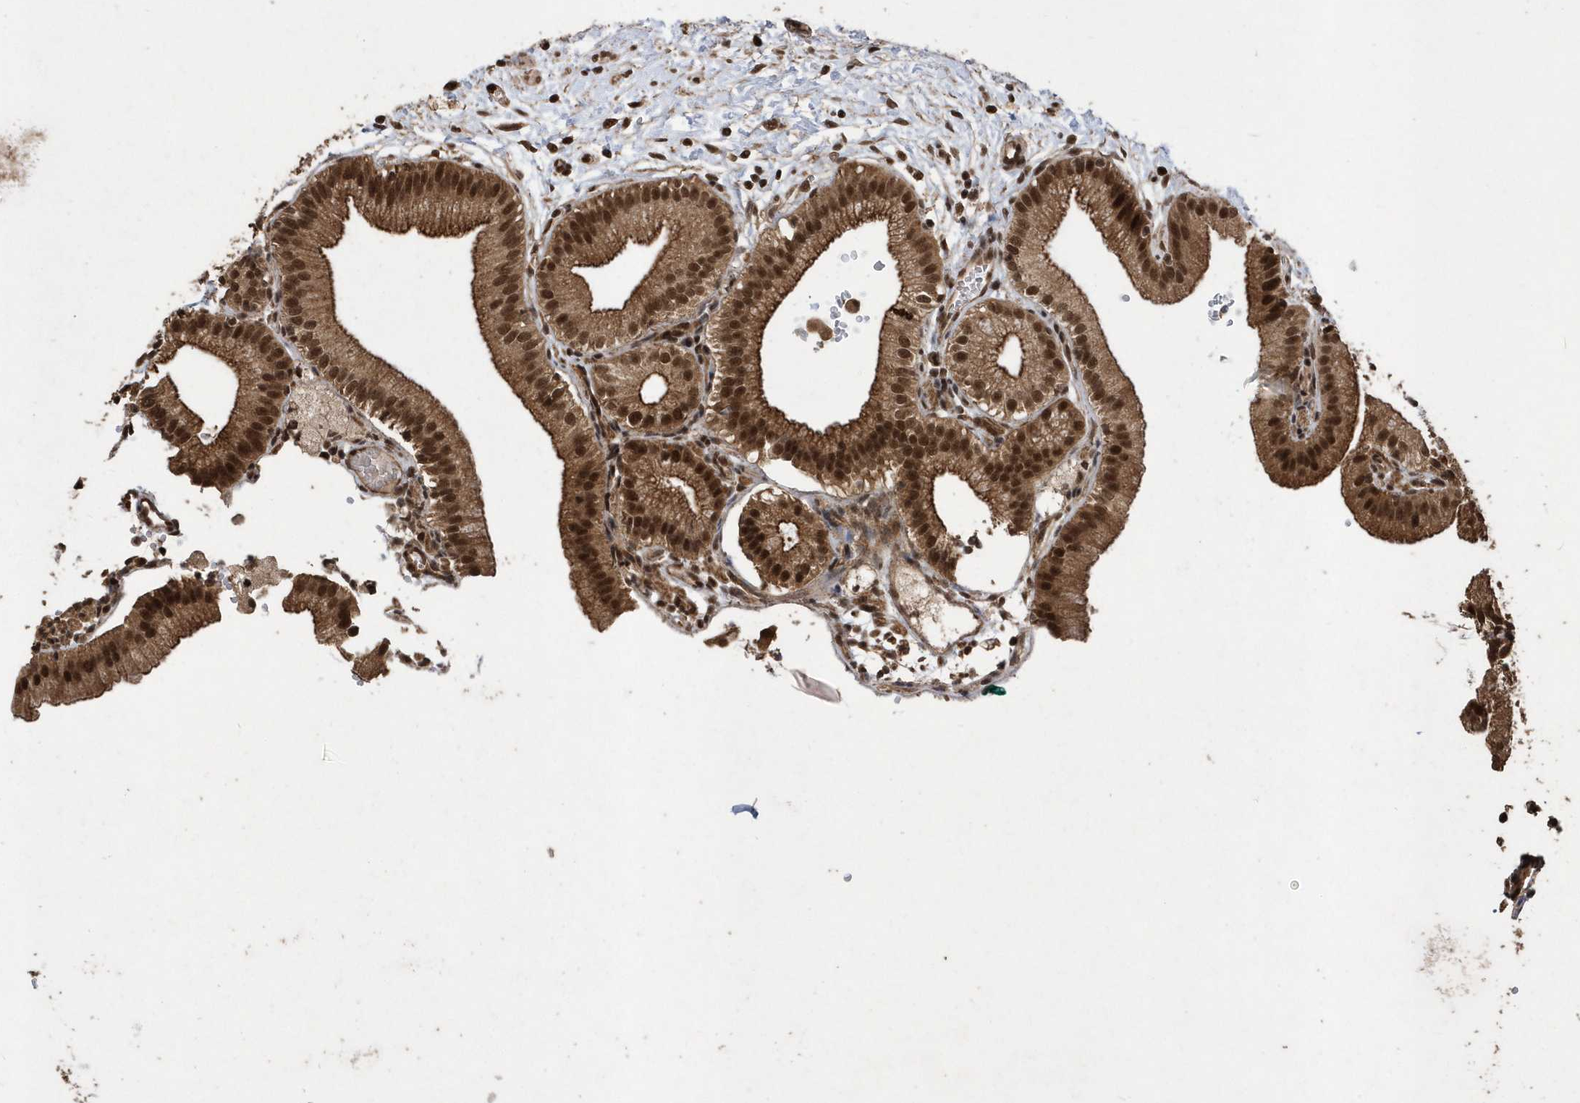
{"staining": {"intensity": "strong", "quantity": ">75%", "location": "cytoplasmic/membranous,nuclear"}, "tissue": "gallbladder", "cell_type": "Glandular cells", "image_type": "normal", "snomed": [{"axis": "morphology", "description": "Normal tissue, NOS"}, {"axis": "topography", "description": "Gallbladder"}], "caption": "This histopathology image reveals immunohistochemistry staining of unremarkable human gallbladder, with high strong cytoplasmic/membranous,nuclear expression in about >75% of glandular cells.", "gene": "INTS12", "patient": {"sex": "male", "age": 55}}